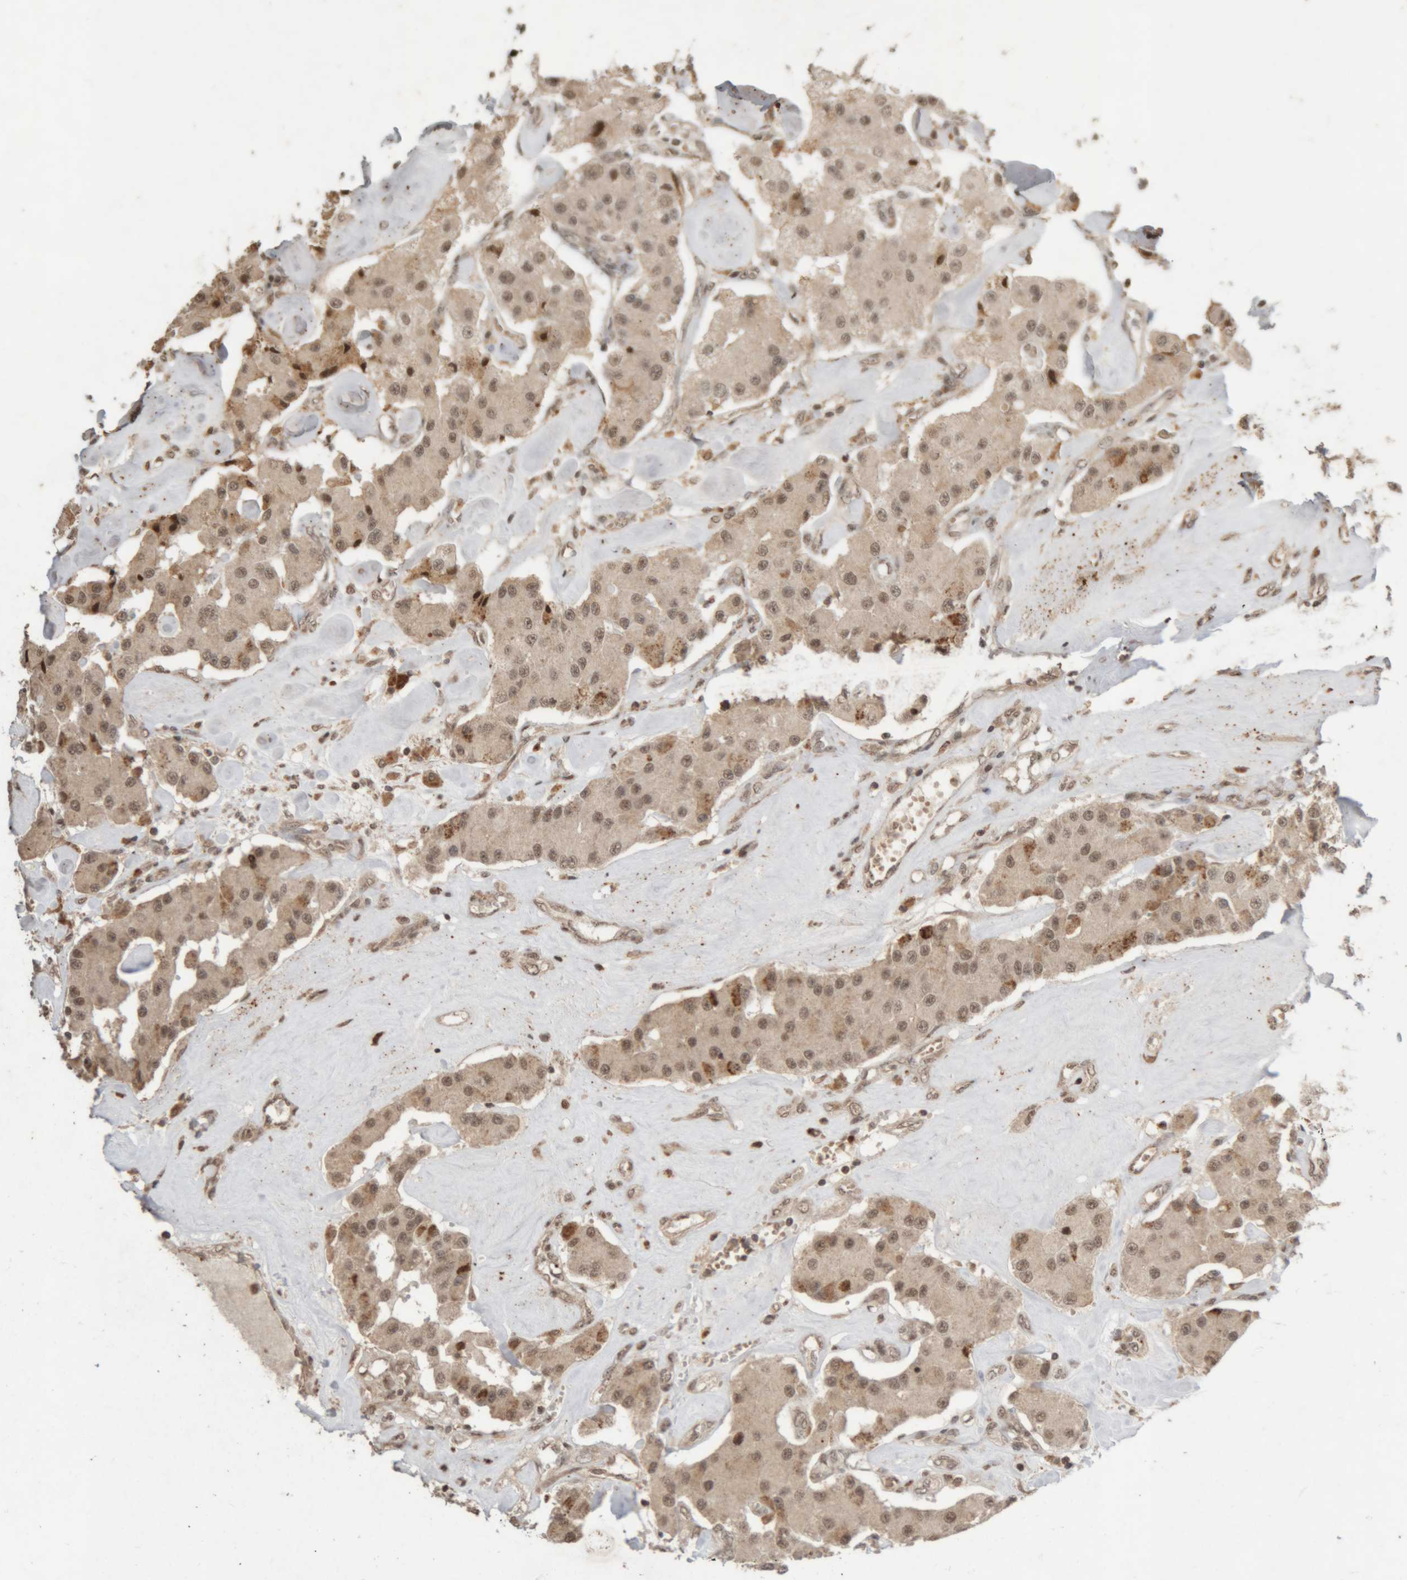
{"staining": {"intensity": "moderate", "quantity": ">75%", "location": "cytoplasmic/membranous,nuclear"}, "tissue": "carcinoid", "cell_type": "Tumor cells", "image_type": "cancer", "snomed": [{"axis": "morphology", "description": "Carcinoid, malignant, NOS"}, {"axis": "topography", "description": "Pancreas"}], "caption": "Carcinoid tissue shows moderate cytoplasmic/membranous and nuclear staining in approximately >75% of tumor cells", "gene": "KEAP1", "patient": {"sex": "male", "age": 41}}